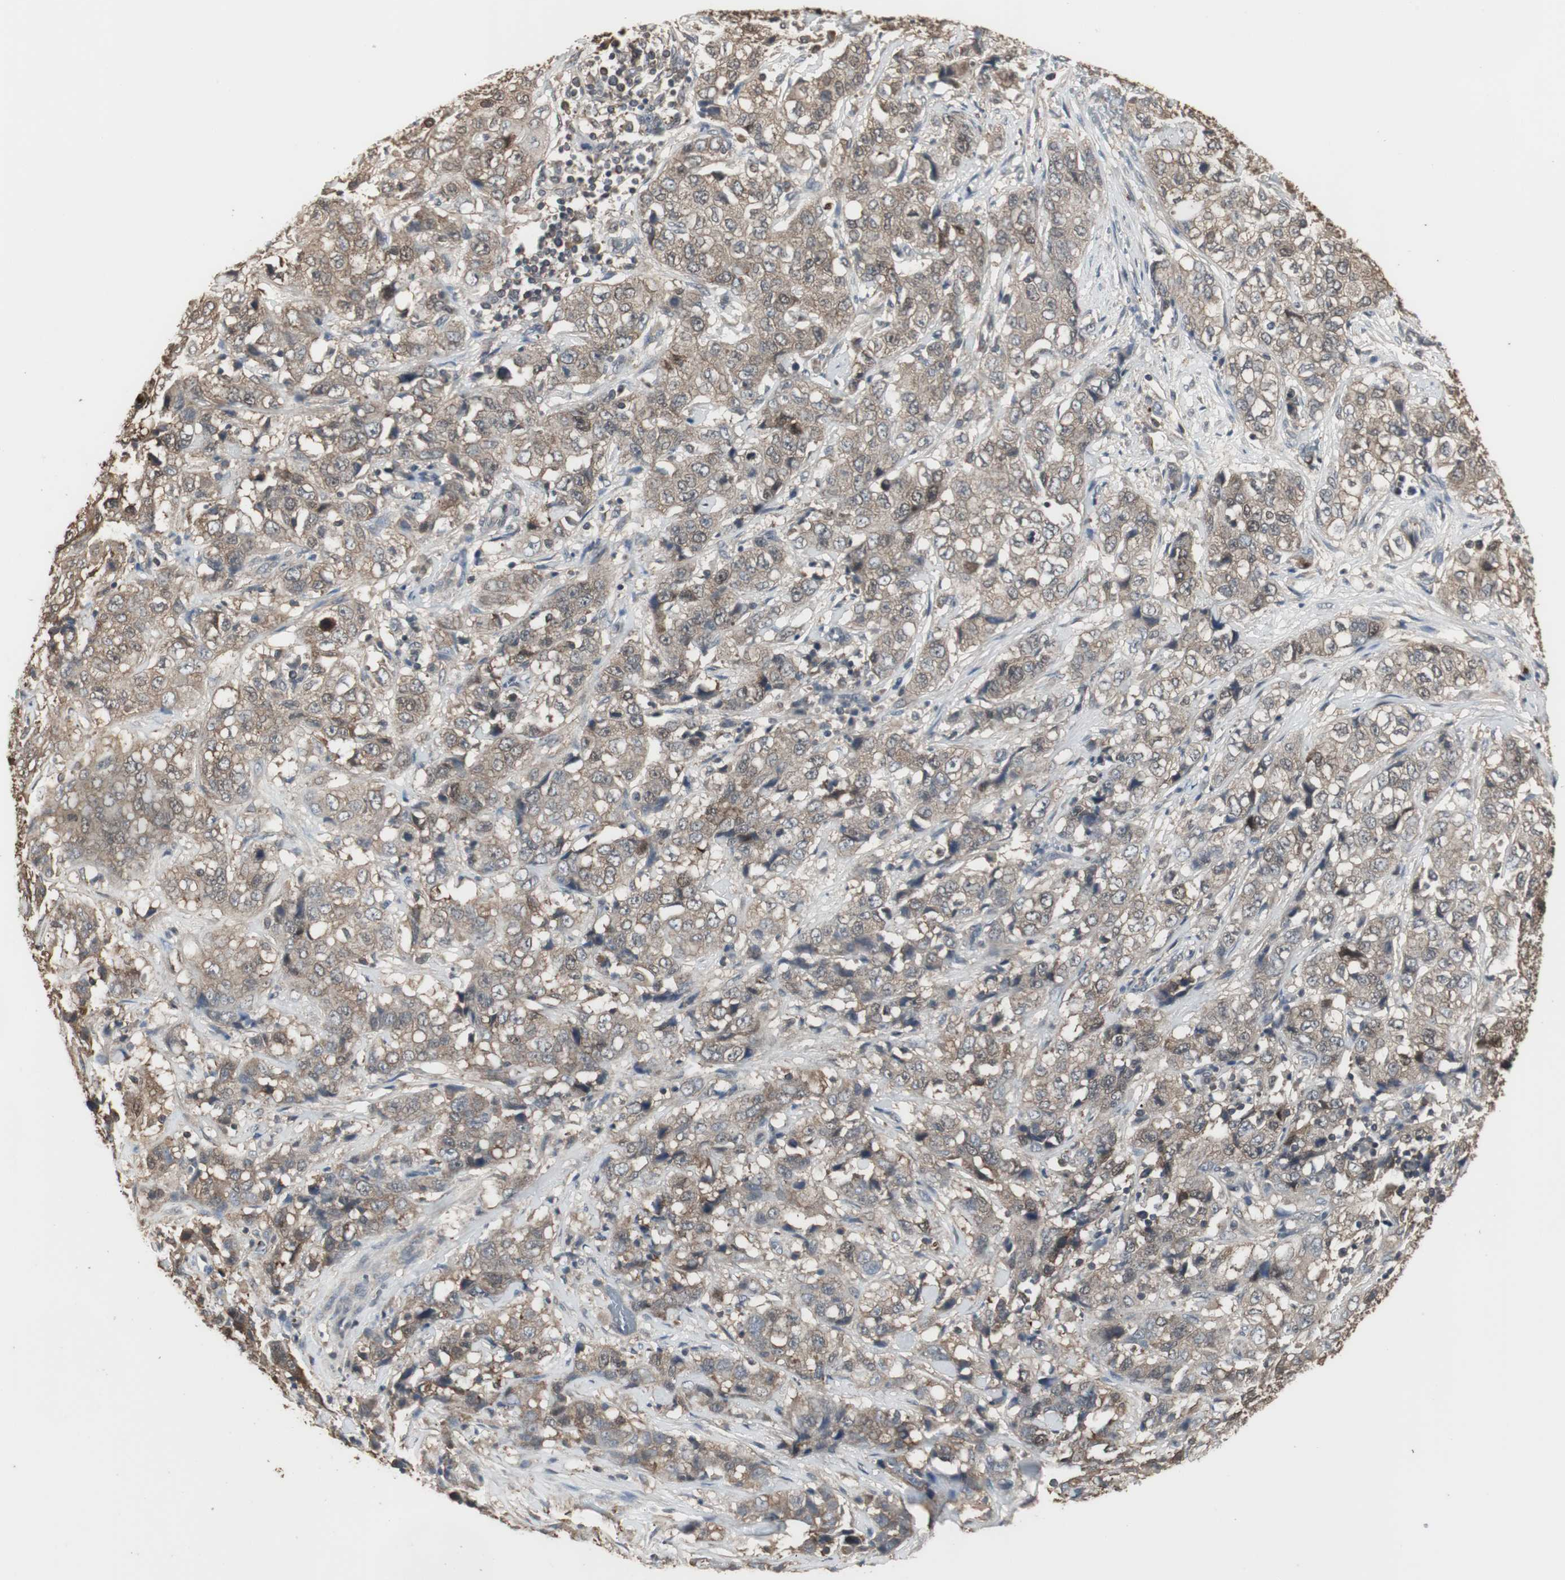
{"staining": {"intensity": "weak", "quantity": ">75%", "location": "cytoplasmic/membranous"}, "tissue": "stomach cancer", "cell_type": "Tumor cells", "image_type": "cancer", "snomed": [{"axis": "morphology", "description": "Adenocarcinoma, NOS"}, {"axis": "topography", "description": "Stomach"}], "caption": "Human stomach adenocarcinoma stained with a protein marker shows weak staining in tumor cells.", "gene": "HPRT1", "patient": {"sex": "male", "age": 48}}